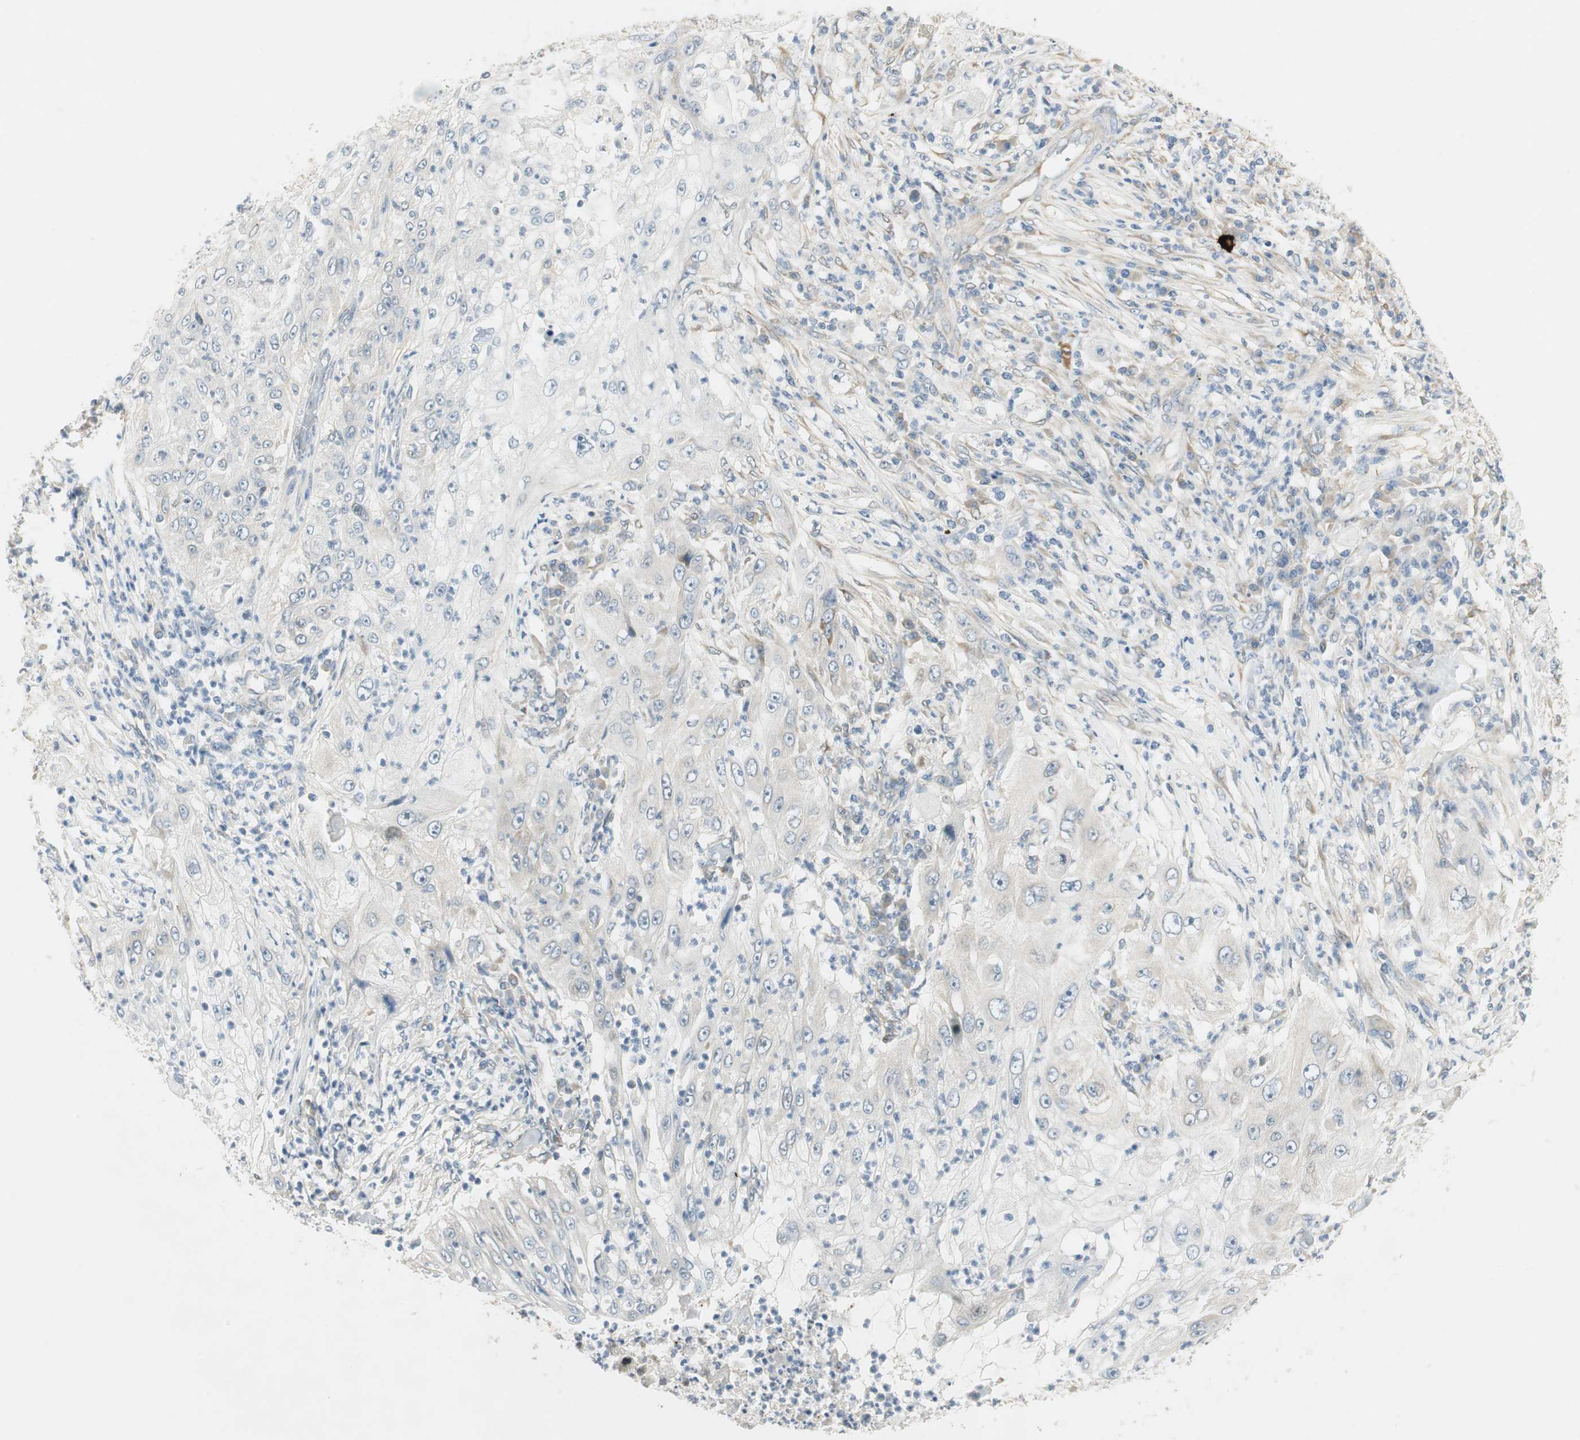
{"staining": {"intensity": "weak", "quantity": "<25%", "location": "cytoplasmic/membranous"}, "tissue": "lung cancer", "cell_type": "Tumor cells", "image_type": "cancer", "snomed": [{"axis": "morphology", "description": "Inflammation, NOS"}, {"axis": "morphology", "description": "Squamous cell carcinoma, NOS"}, {"axis": "topography", "description": "Lymph node"}, {"axis": "topography", "description": "Soft tissue"}, {"axis": "topography", "description": "Lung"}], "caption": "Immunohistochemical staining of human lung cancer displays no significant expression in tumor cells.", "gene": "STON1-GTF2A1L", "patient": {"sex": "male", "age": 66}}